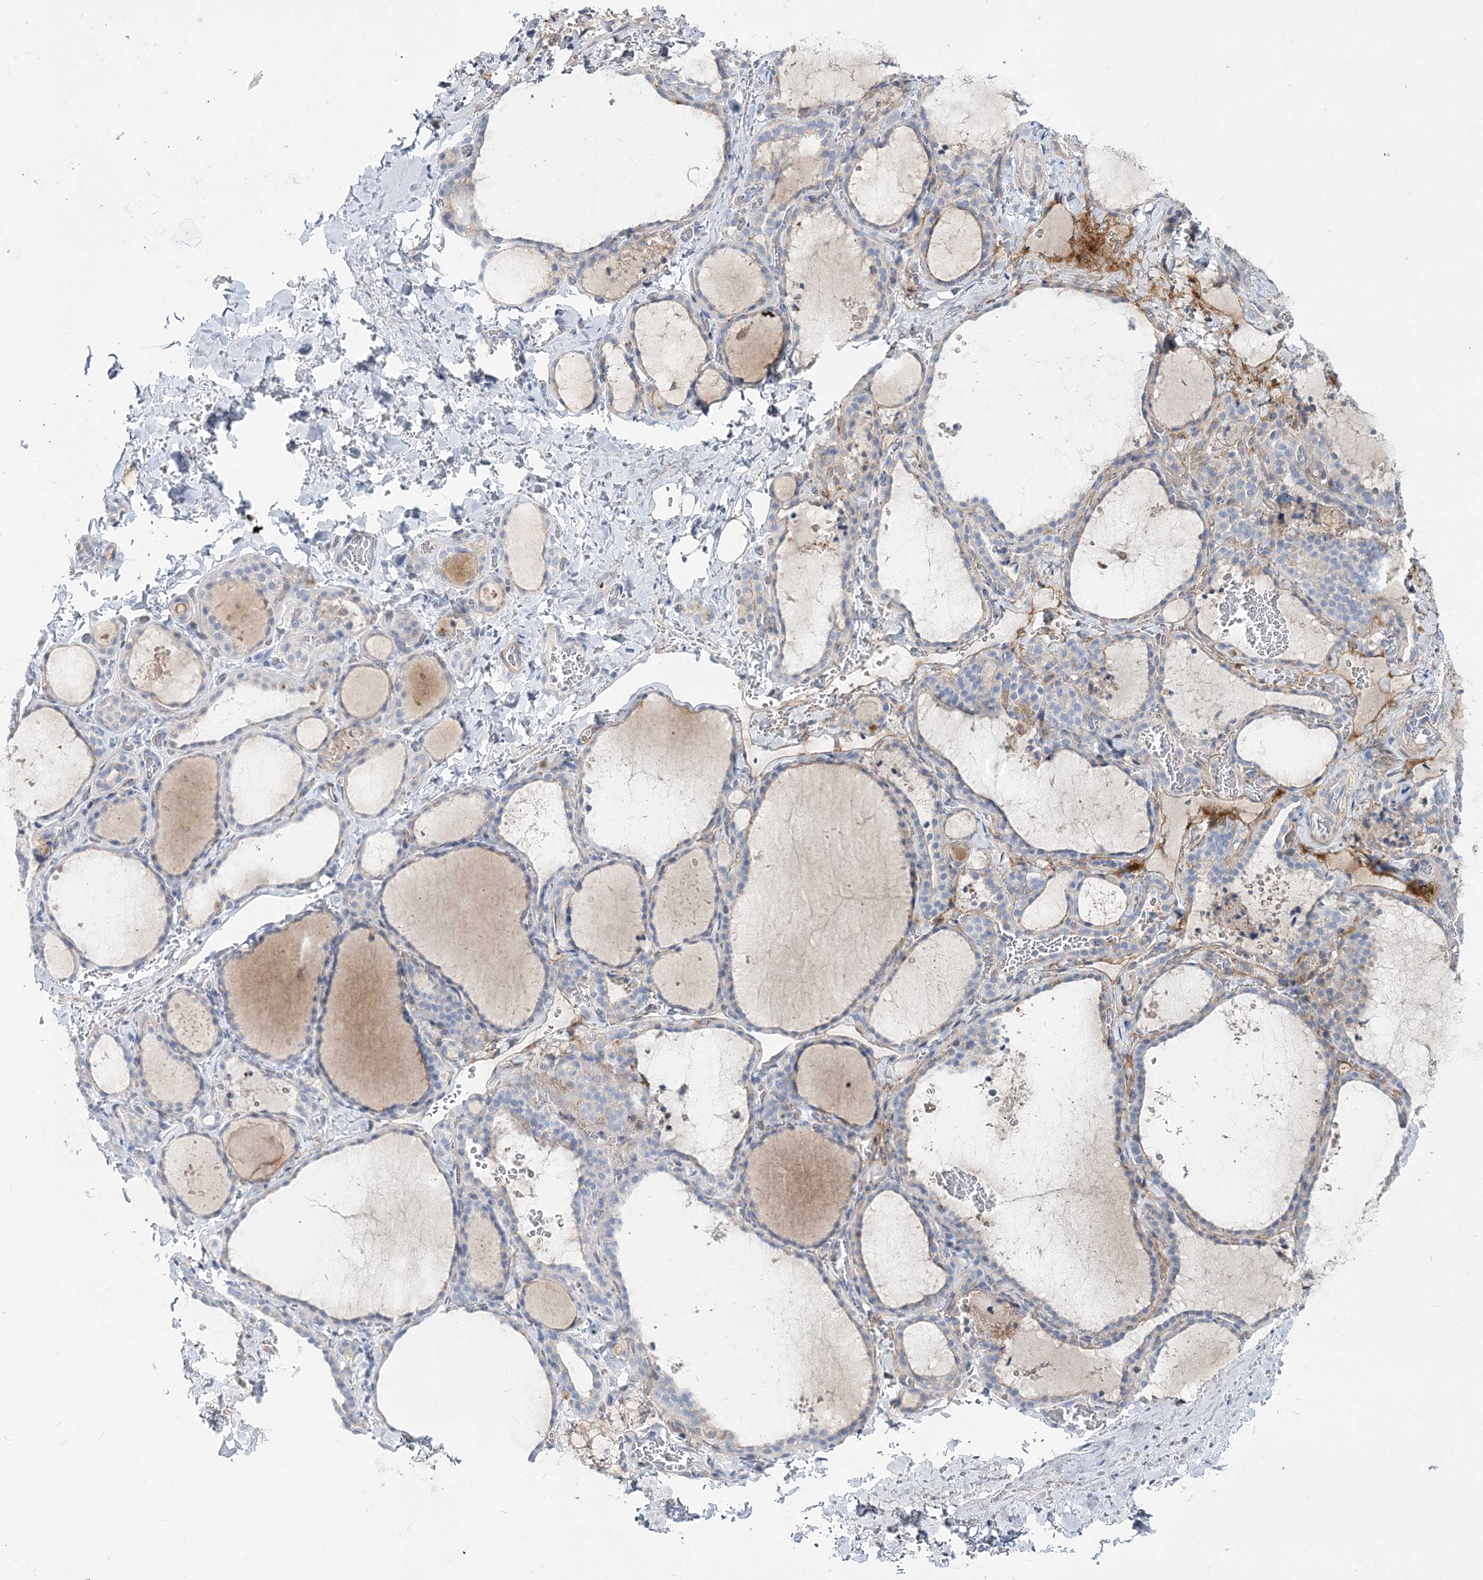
{"staining": {"intensity": "weak", "quantity": "<25%", "location": "cytoplasmic/membranous"}, "tissue": "thyroid gland", "cell_type": "Glandular cells", "image_type": "normal", "snomed": [{"axis": "morphology", "description": "Normal tissue, NOS"}, {"axis": "topography", "description": "Thyroid gland"}], "caption": "Immunohistochemistry micrograph of normal thyroid gland: human thyroid gland stained with DAB reveals no significant protein staining in glandular cells.", "gene": "ANO1", "patient": {"sex": "female", "age": 22}}